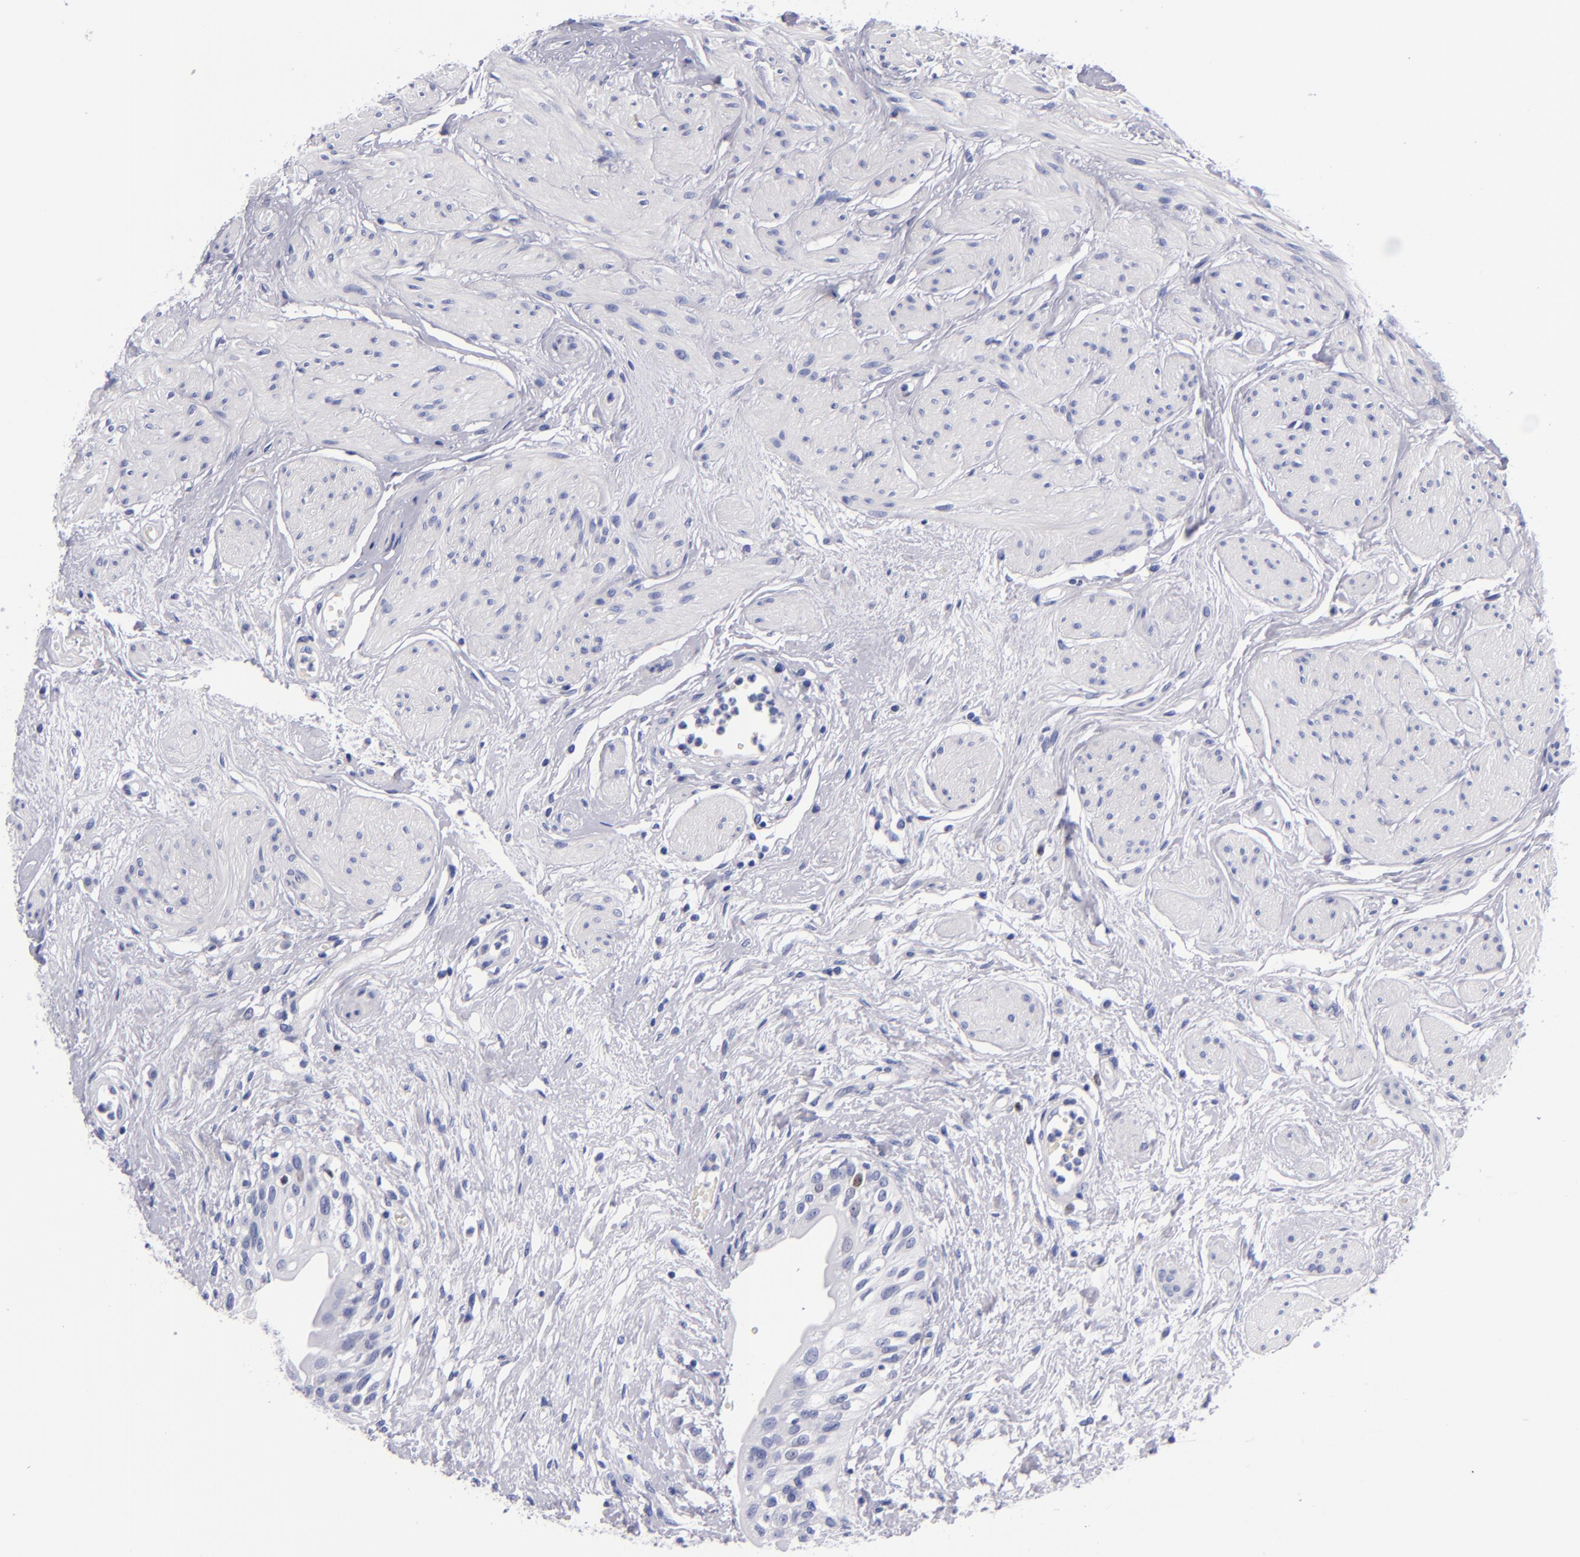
{"staining": {"intensity": "weak", "quantity": "<25%", "location": "nuclear"}, "tissue": "urinary bladder", "cell_type": "Urothelial cells", "image_type": "normal", "snomed": [{"axis": "morphology", "description": "Normal tissue, NOS"}, {"axis": "topography", "description": "Urinary bladder"}], "caption": "Histopathology image shows no protein staining in urothelial cells of normal urinary bladder.", "gene": "MCM7", "patient": {"sex": "female", "age": 55}}